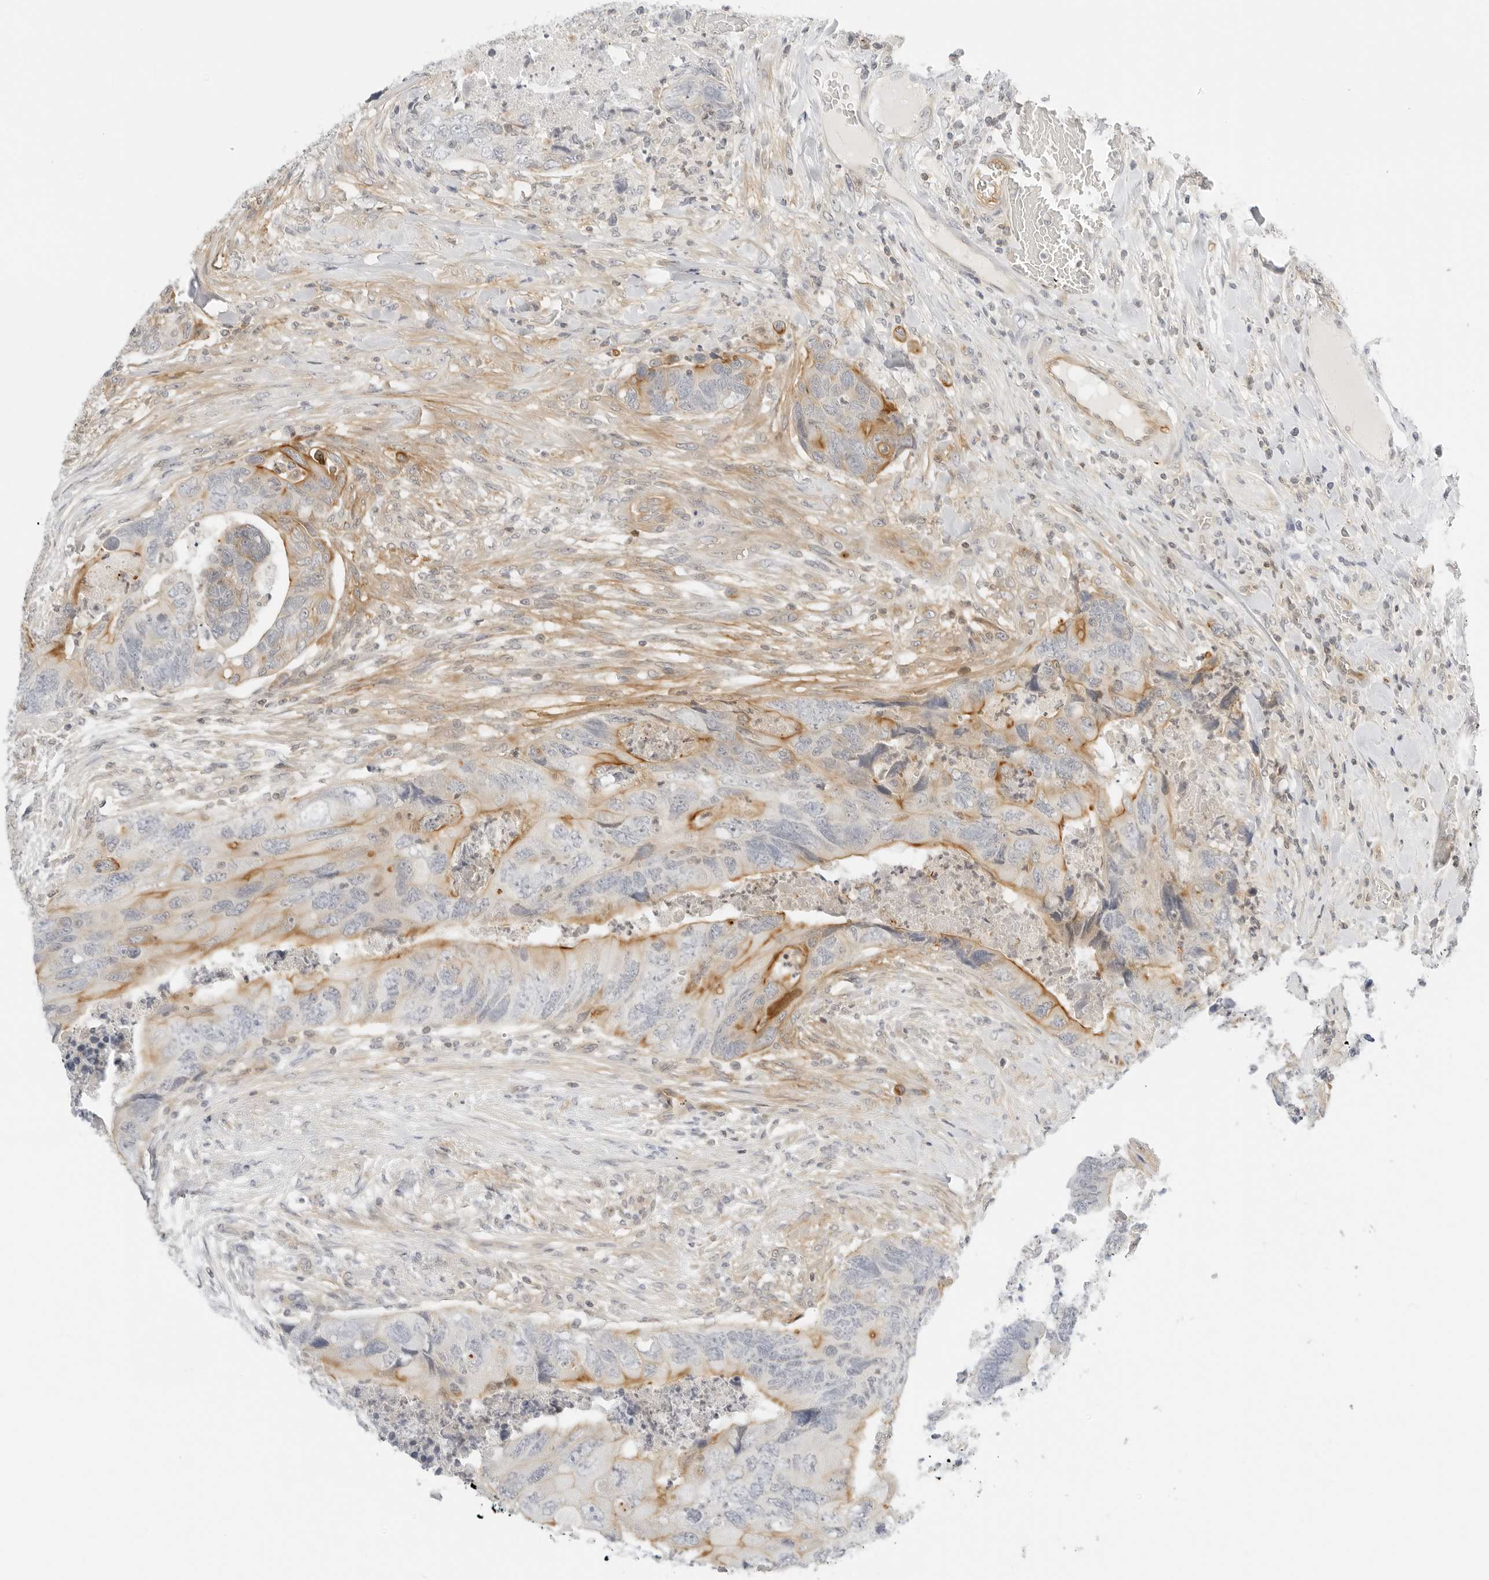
{"staining": {"intensity": "moderate", "quantity": "<25%", "location": "cytoplasmic/membranous"}, "tissue": "colorectal cancer", "cell_type": "Tumor cells", "image_type": "cancer", "snomed": [{"axis": "morphology", "description": "Adenocarcinoma, NOS"}, {"axis": "topography", "description": "Rectum"}], "caption": "This histopathology image reveals immunohistochemistry (IHC) staining of adenocarcinoma (colorectal), with low moderate cytoplasmic/membranous staining in about <25% of tumor cells.", "gene": "OSCP1", "patient": {"sex": "male", "age": 63}}